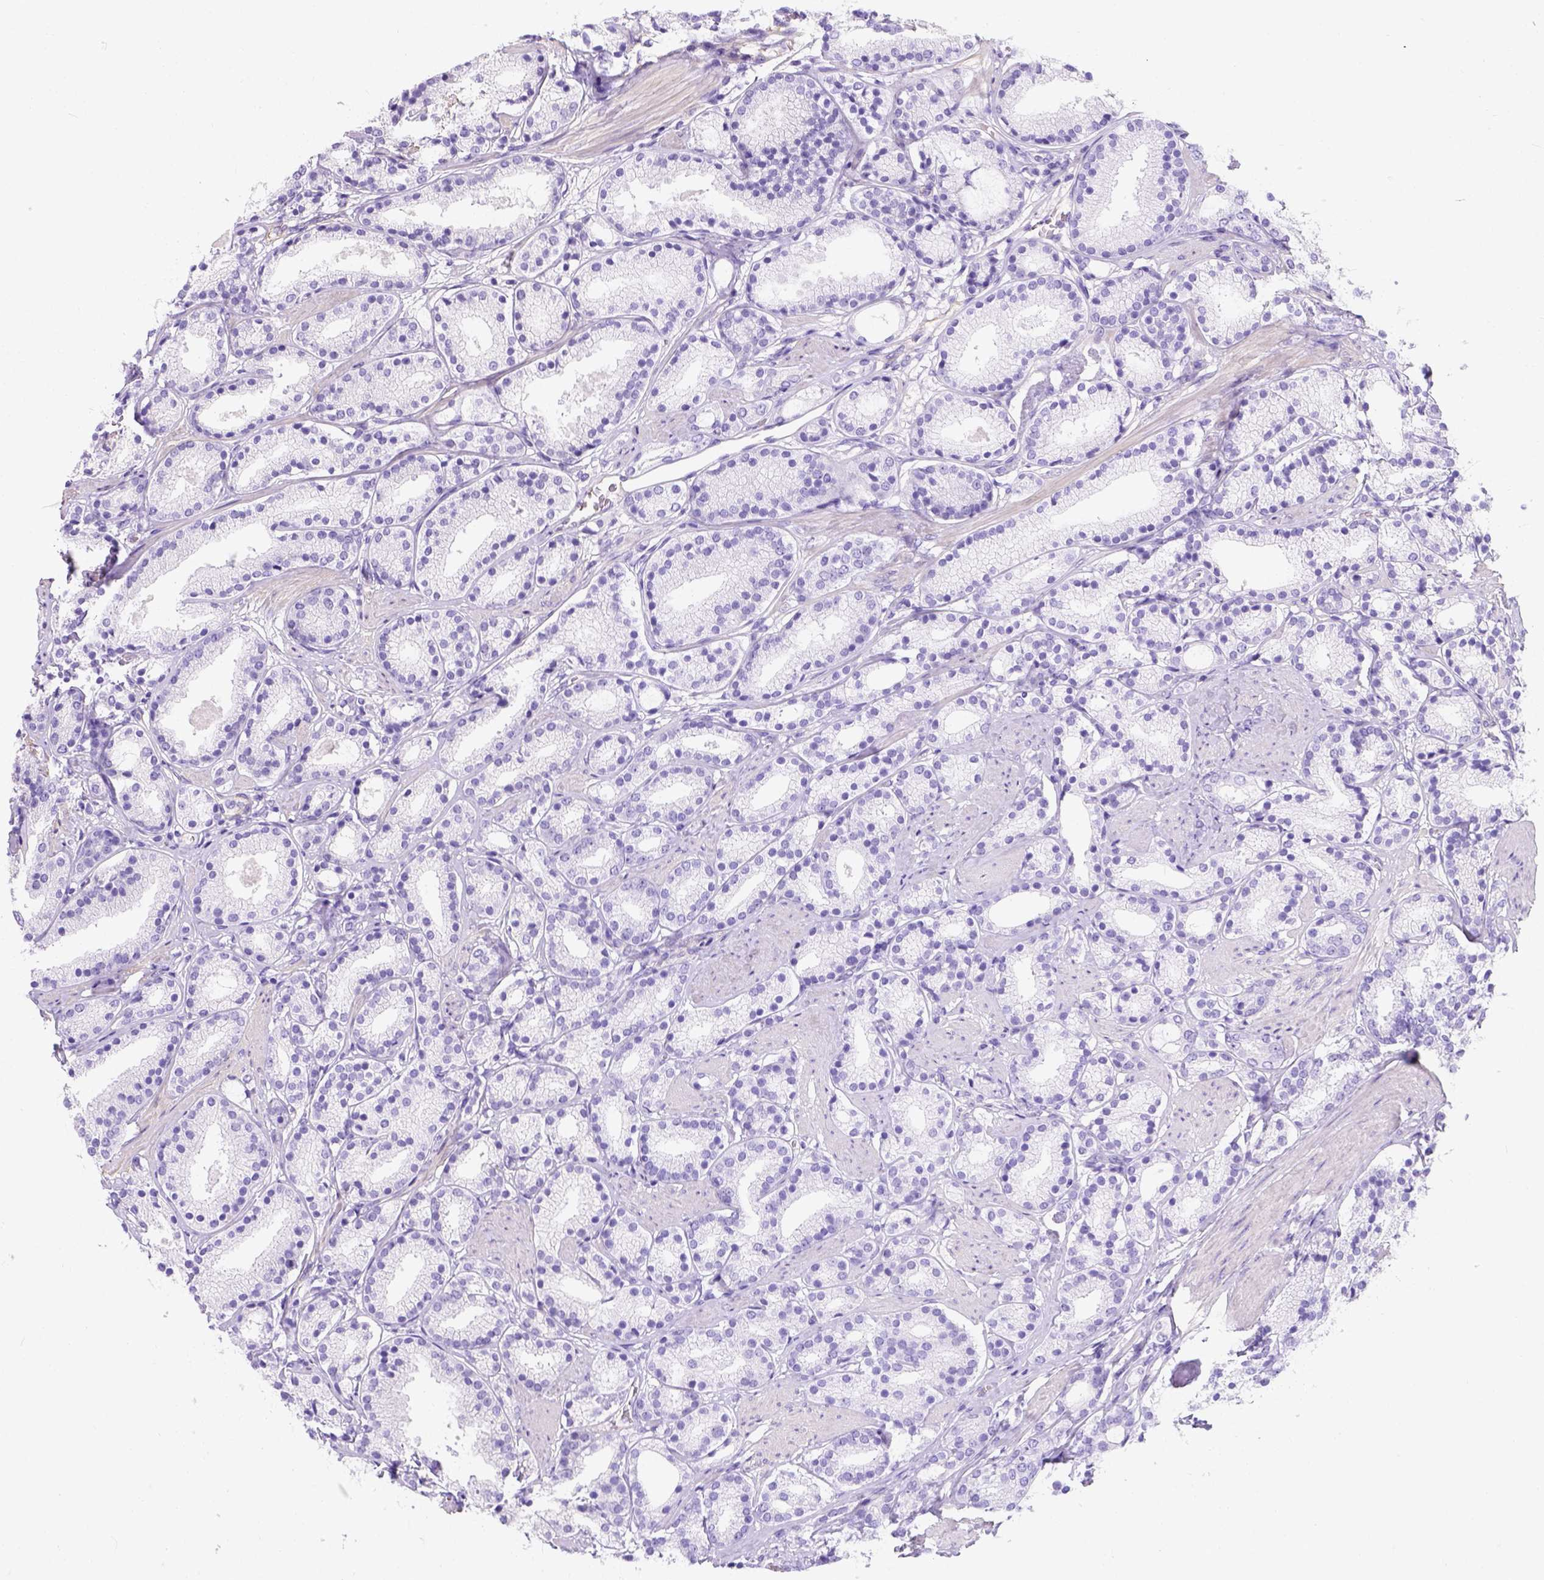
{"staining": {"intensity": "negative", "quantity": "none", "location": "none"}, "tissue": "prostate cancer", "cell_type": "Tumor cells", "image_type": "cancer", "snomed": [{"axis": "morphology", "description": "Adenocarcinoma, High grade"}, {"axis": "topography", "description": "Prostate"}], "caption": "Protein analysis of prostate high-grade adenocarcinoma displays no significant staining in tumor cells. Nuclei are stained in blue.", "gene": "PHF7", "patient": {"sex": "male", "age": 63}}